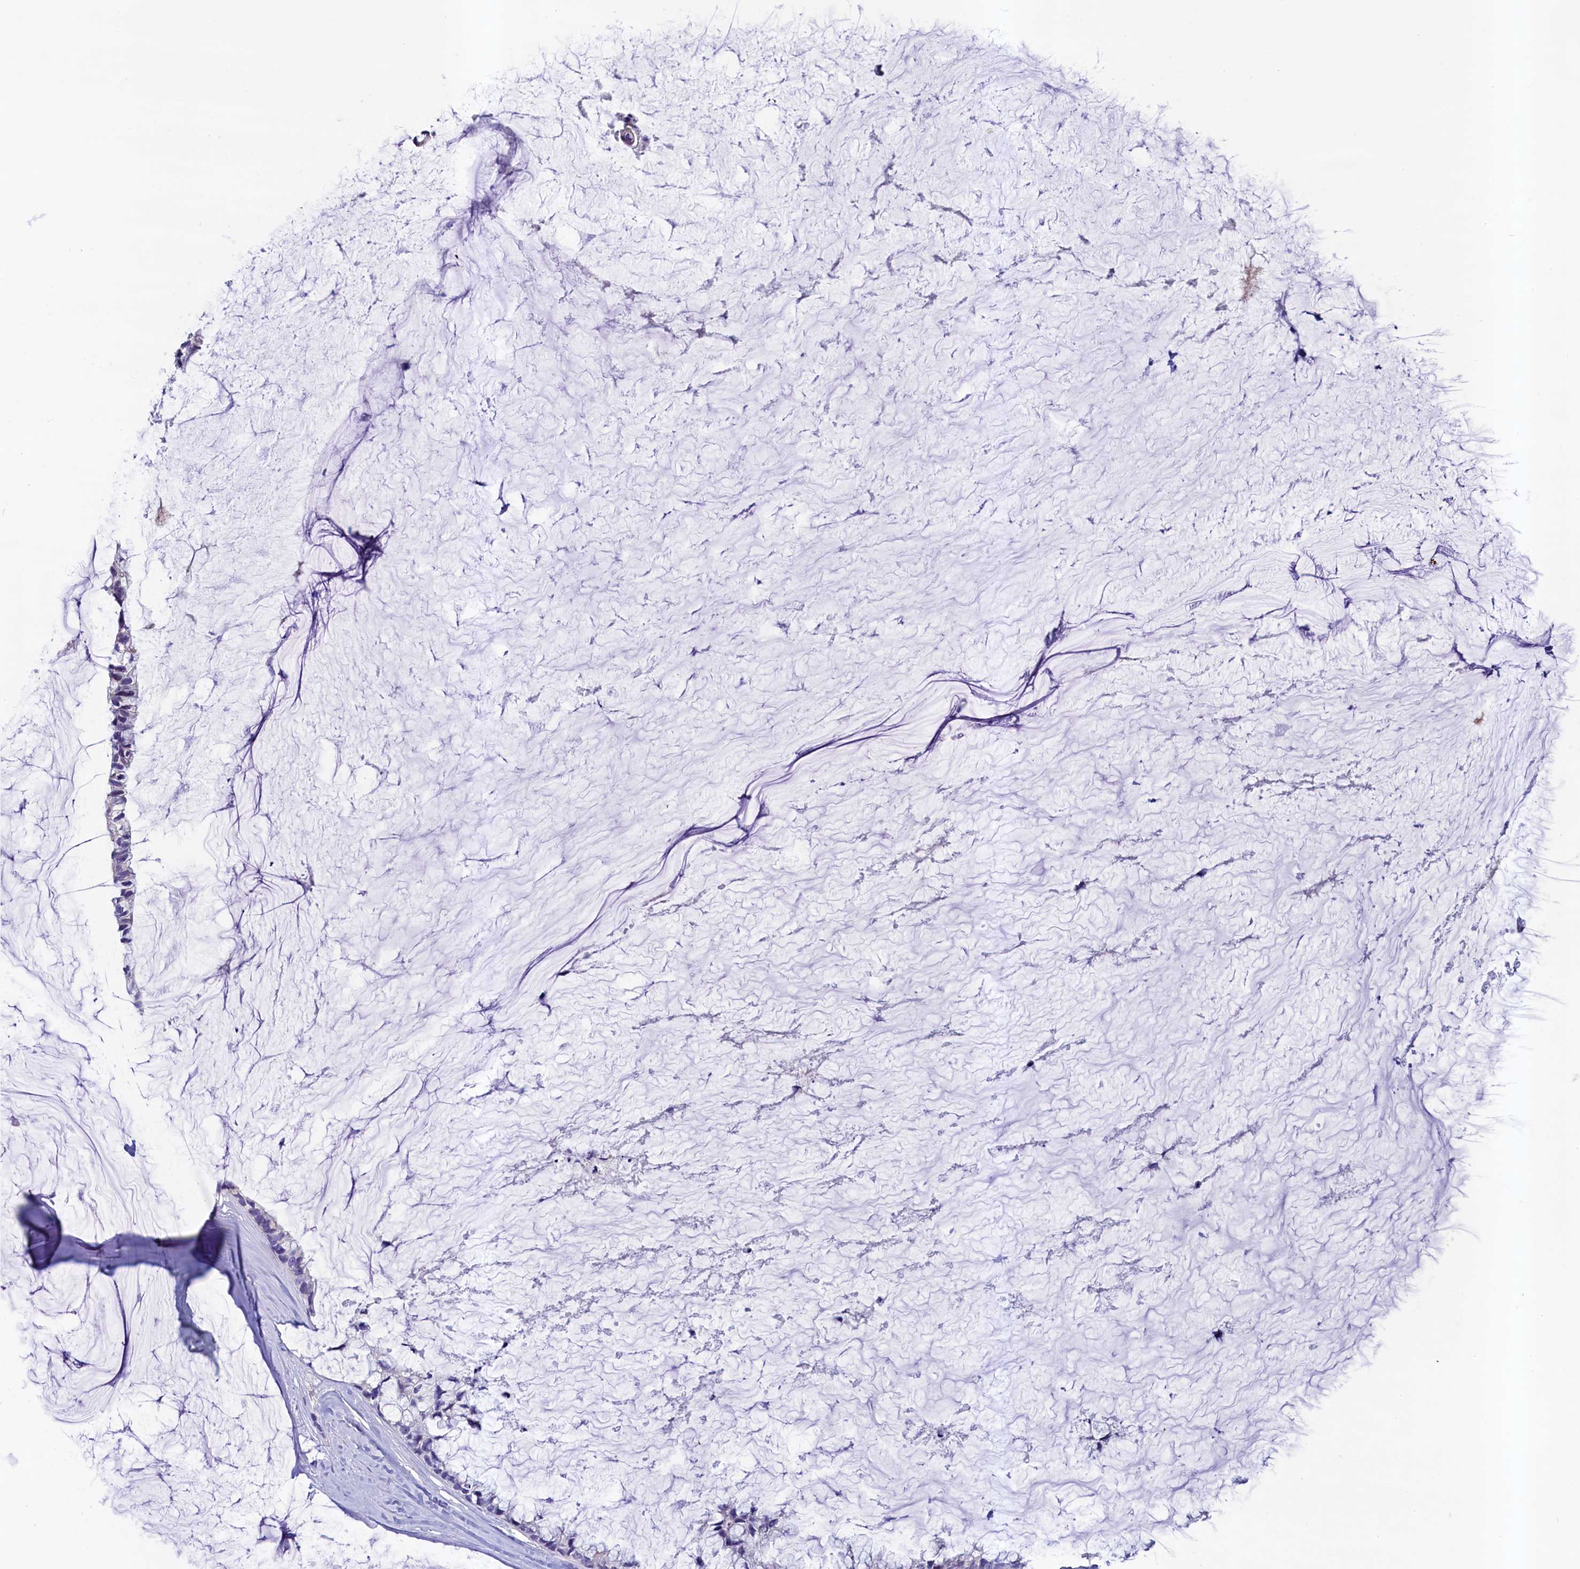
{"staining": {"intensity": "negative", "quantity": "none", "location": "none"}, "tissue": "ovarian cancer", "cell_type": "Tumor cells", "image_type": "cancer", "snomed": [{"axis": "morphology", "description": "Cystadenocarcinoma, mucinous, NOS"}, {"axis": "topography", "description": "Ovary"}], "caption": "There is no significant expression in tumor cells of ovarian cancer (mucinous cystadenocarcinoma).", "gene": "SCD5", "patient": {"sex": "female", "age": 39}}